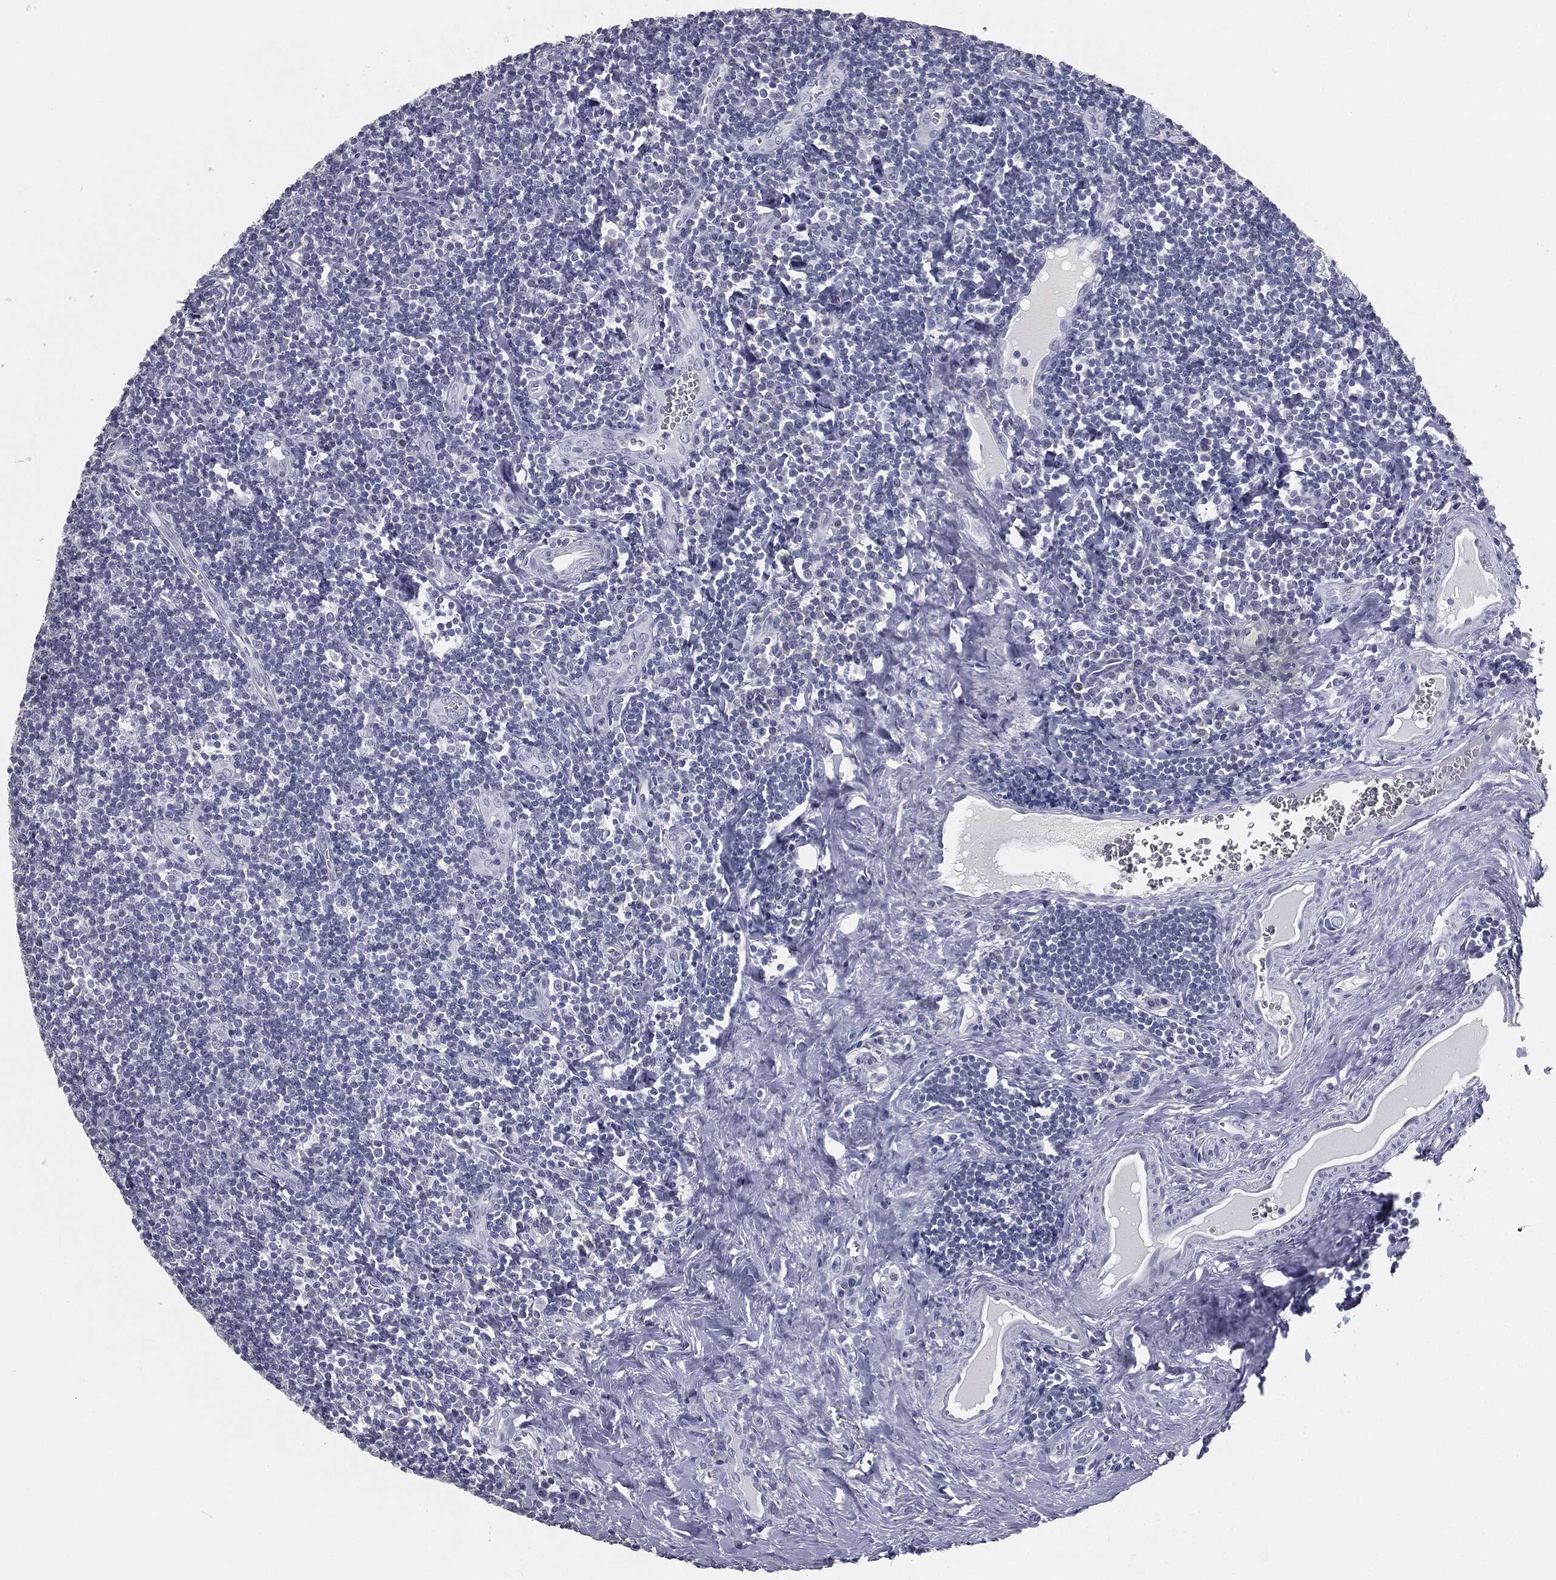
{"staining": {"intensity": "negative", "quantity": "none", "location": "none"}, "tissue": "tonsil", "cell_type": "Germinal center cells", "image_type": "normal", "snomed": [{"axis": "morphology", "description": "Normal tissue, NOS"}, {"axis": "morphology", "description": "Inflammation, NOS"}, {"axis": "topography", "description": "Tonsil"}], "caption": "Immunohistochemistry (IHC) of unremarkable tonsil reveals no positivity in germinal center cells. (DAB (3,3'-diaminobenzidine) IHC visualized using brightfield microscopy, high magnification).", "gene": "PRAME", "patient": {"sex": "female", "age": 31}}